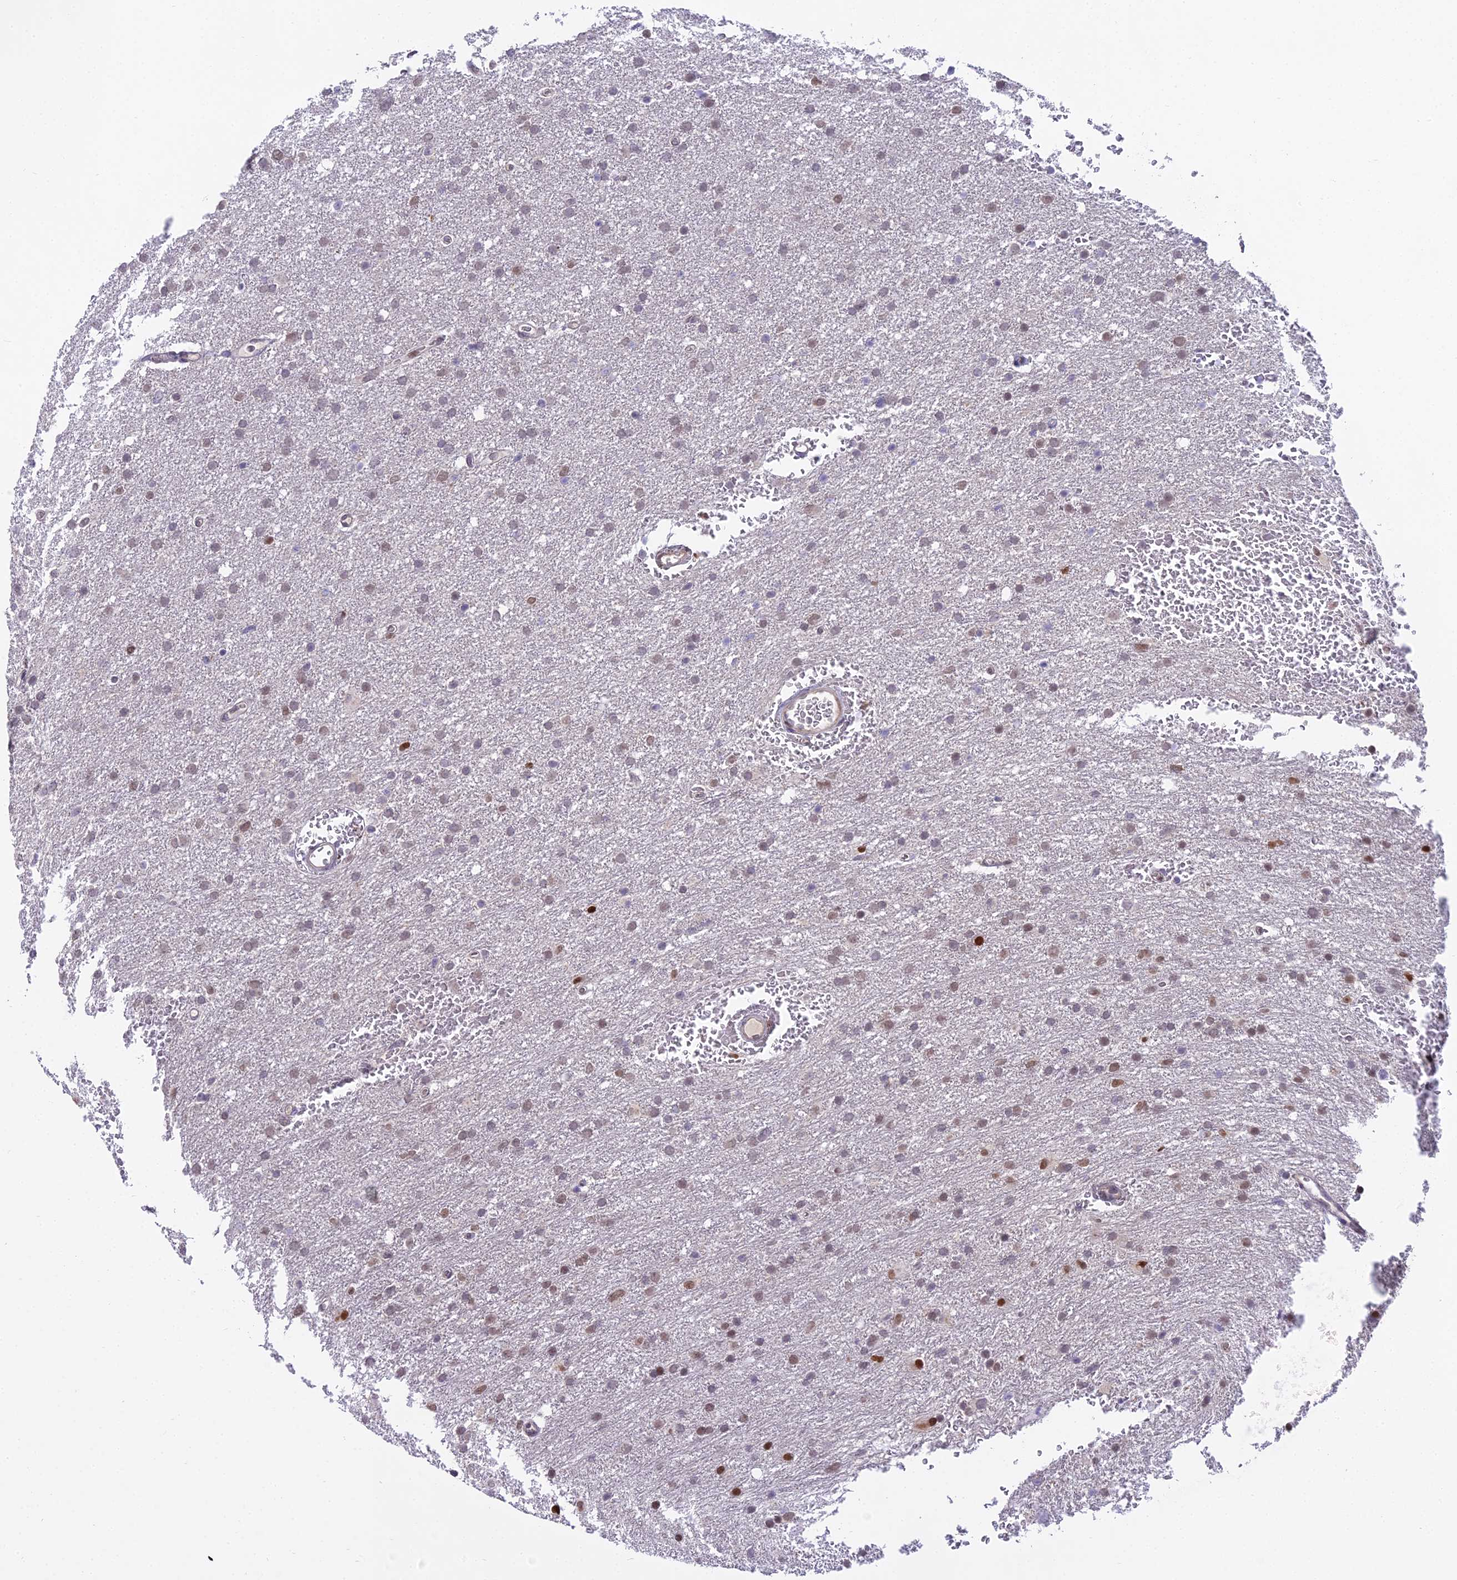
{"staining": {"intensity": "weak", "quantity": "25%-75%", "location": "nuclear"}, "tissue": "glioma", "cell_type": "Tumor cells", "image_type": "cancer", "snomed": [{"axis": "morphology", "description": "Glioma, malignant, High grade"}, {"axis": "topography", "description": "Cerebral cortex"}], "caption": "Protein expression analysis of glioma shows weak nuclear expression in approximately 25%-75% of tumor cells. The staining is performed using DAB brown chromogen to label protein expression. The nuclei are counter-stained blue using hematoxylin.", "gene": "ZNF707", "patient": {"sex": "female", "age": 36}}